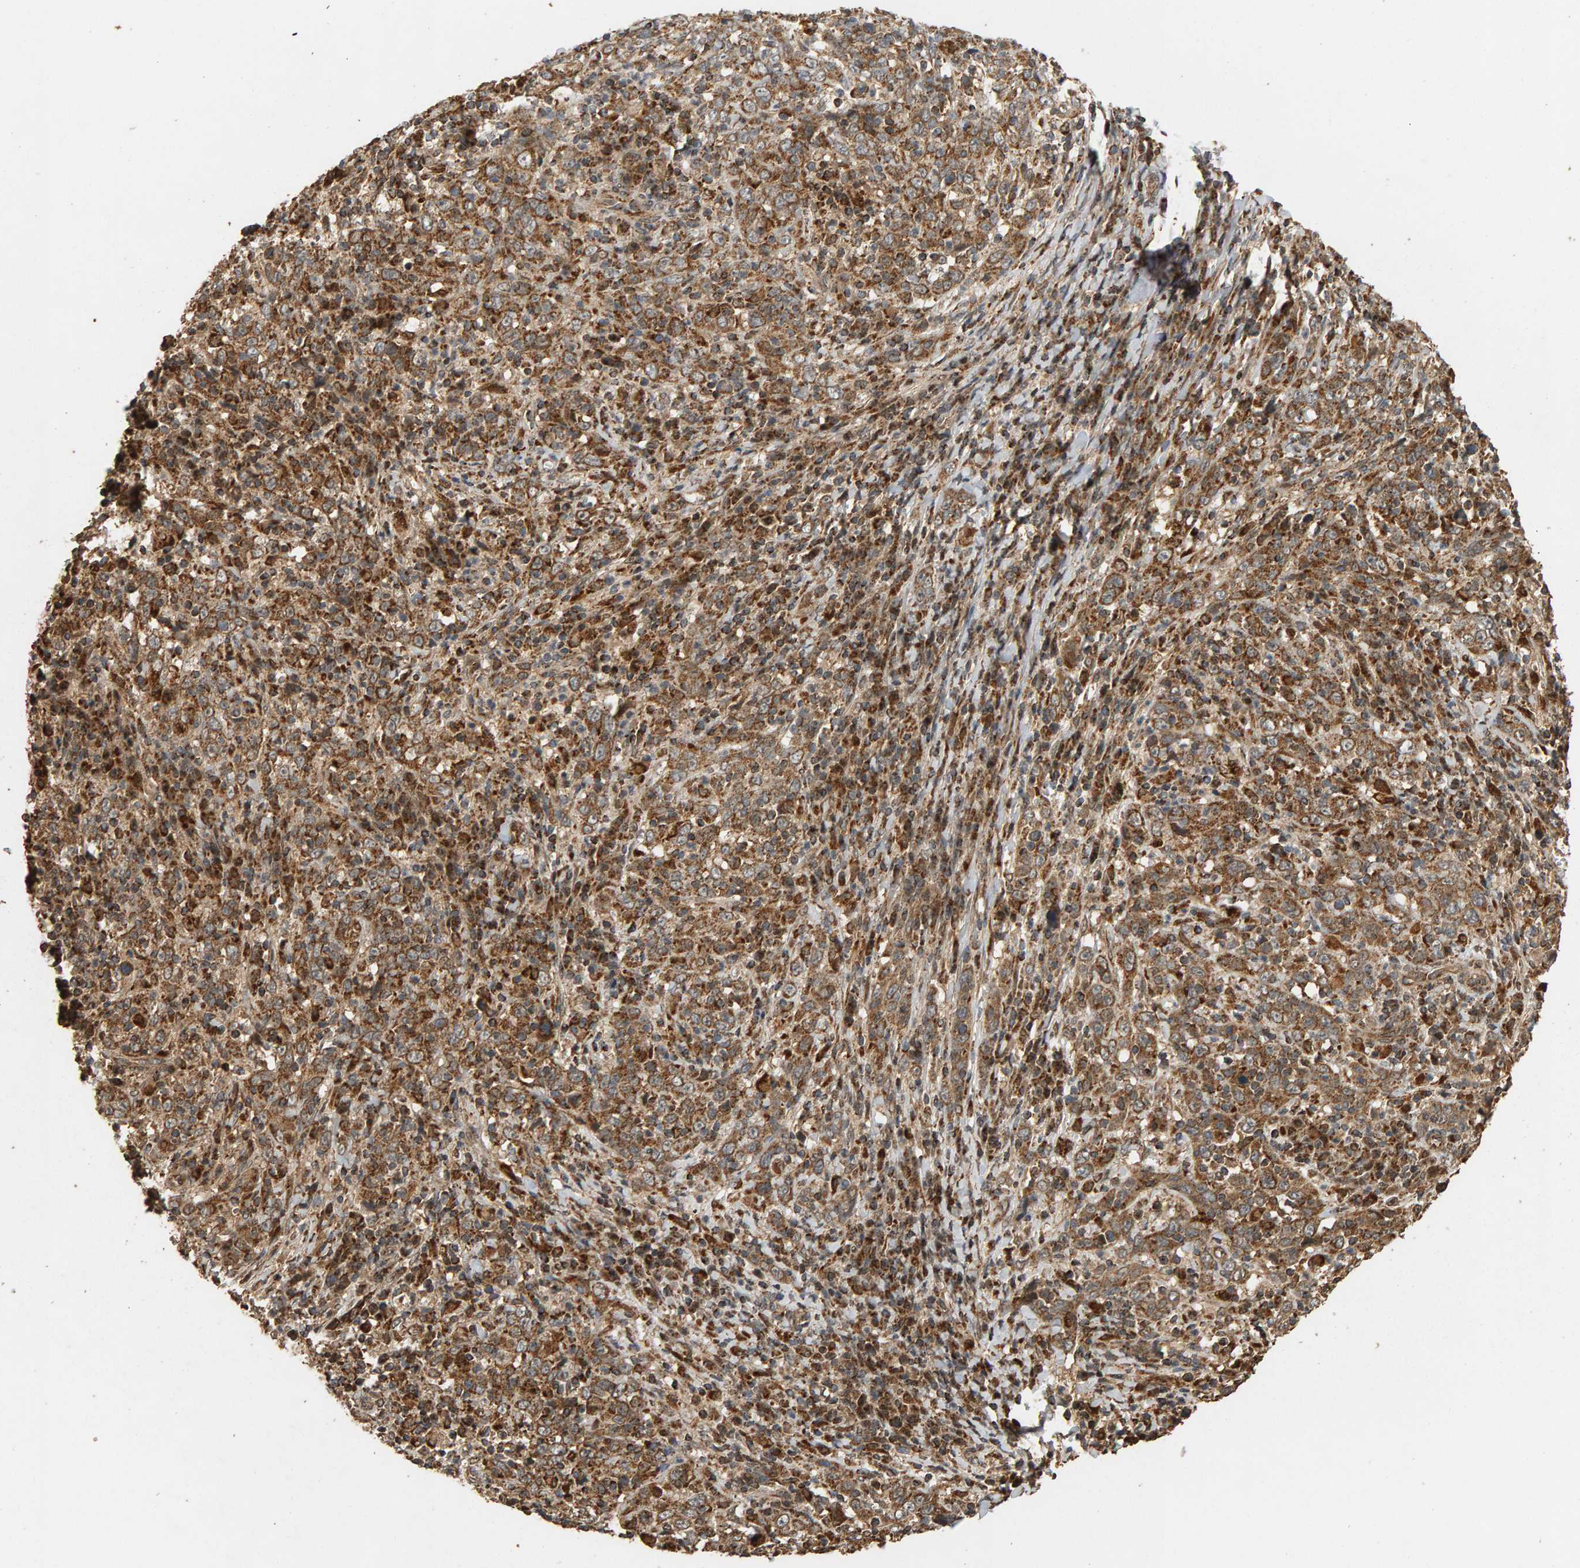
{"staining": {"intensity": "moderate", "quantity": ">75%", "location": "cytoplasmic/membranous"}, "tissue": "cervical cancer", "cell_type": "Tumor cells", "image_type": "cancer", "snomed": [{"axis": "morphology", "description": "Squamous cell carcinoma, NOS"}, {"axis": "topography", "description": "Cervix"}], "caption": "Brown immunohistochemical staining in human cervical squamous cell carcinoma displays moderate cytoplasmic/membranous staining in approximately >75% of tumor cells.", "gene": "GSTK1", "patient": {"sex": "female", "age": 46}}